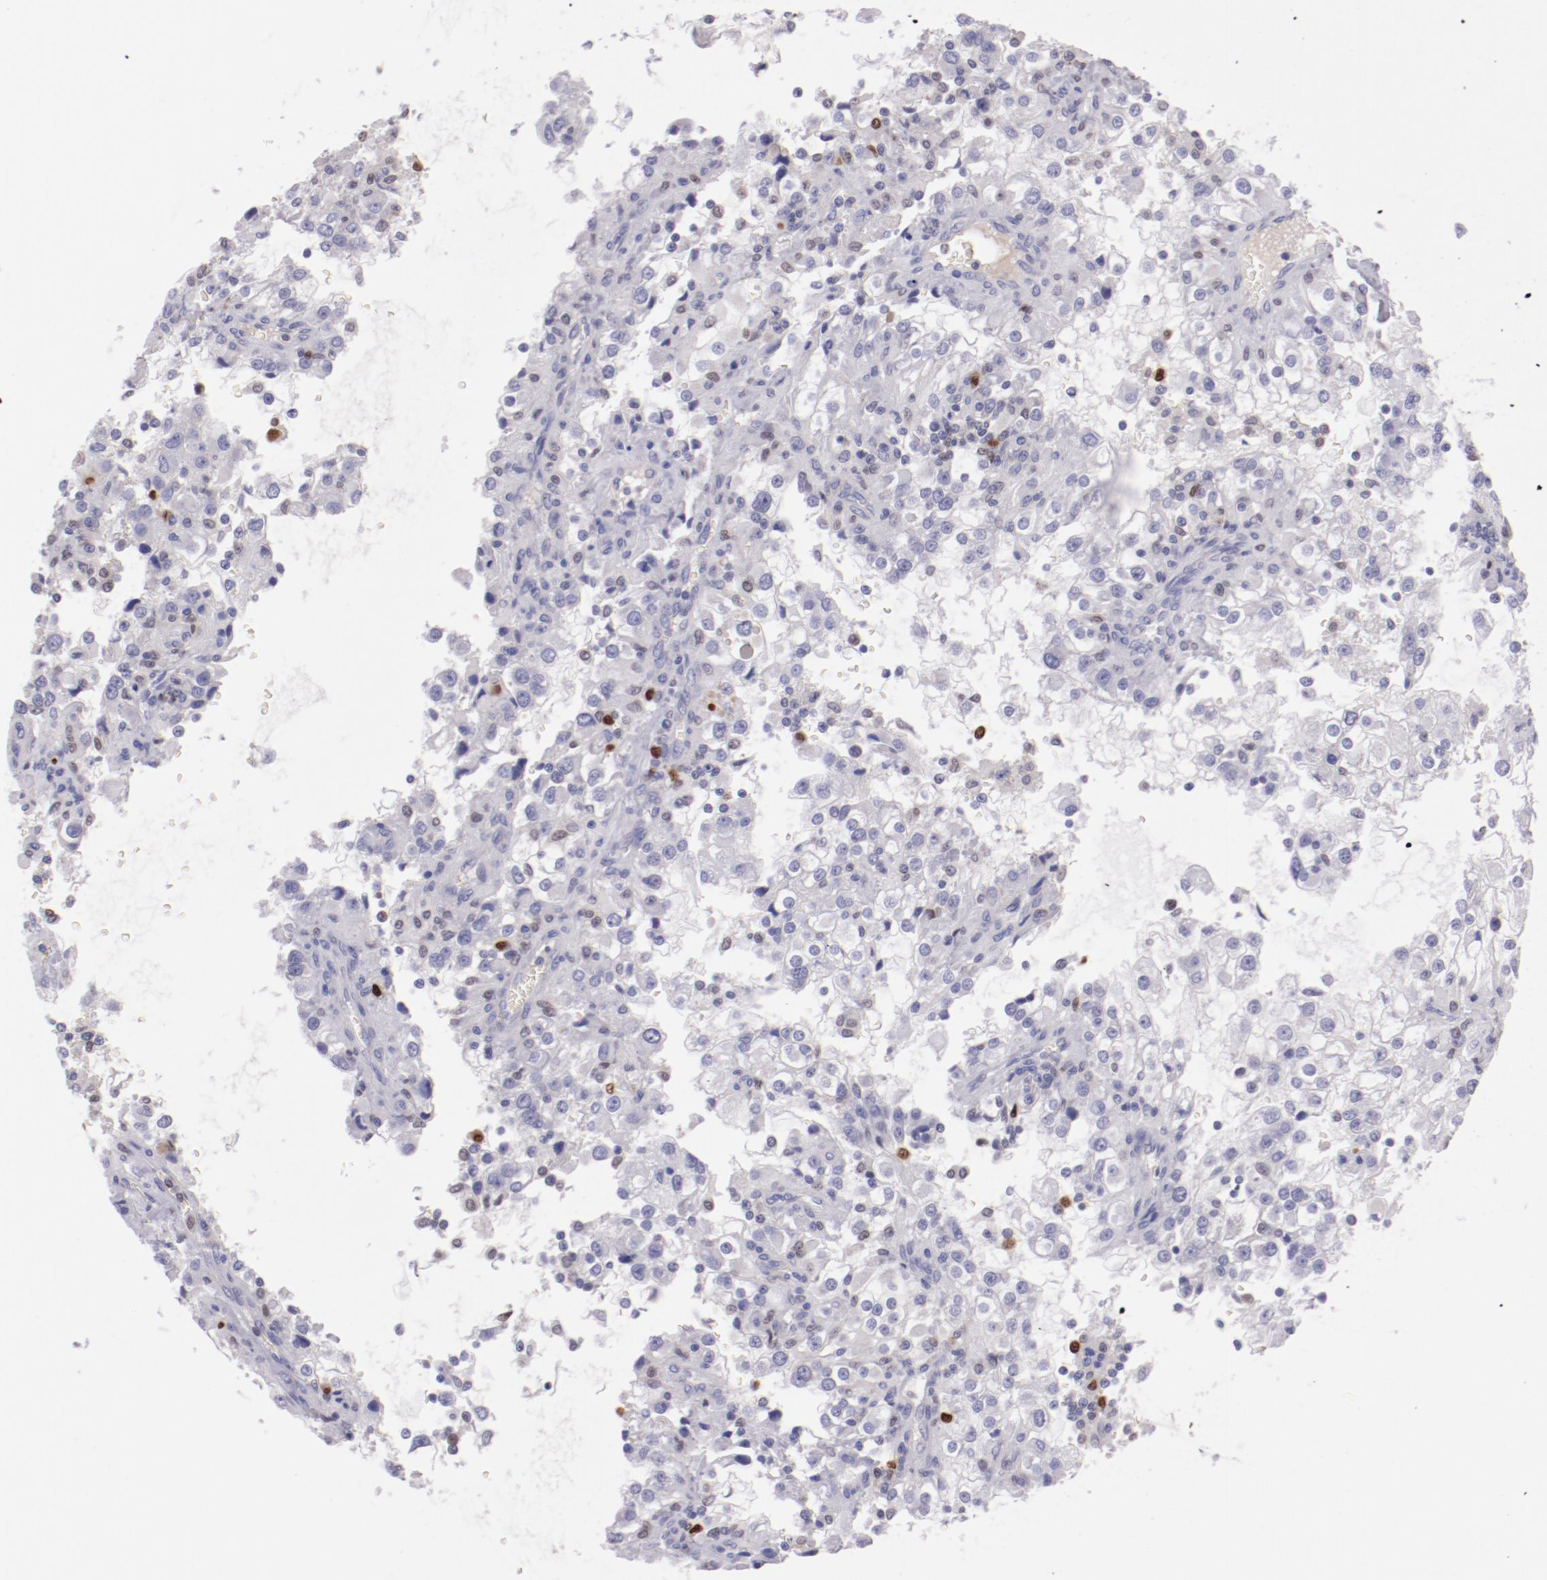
{"staining": {"intensity": "negative", "quantity": "none", "location": "none"}, "tissue": "renal cancer", "cell_type": "Tumor cells", "image_type": "cancer", "snomed": [{"axis": "morphology", "description": "Adenocarcinoma, NOS"}, {"axis": "topography", "description": "Kidney"}], "caption": "Adenocarcinoma (renal) was stained to show a protein in brown. There is no significant staining in tumor cells.", "gene": "IRF8", "patient": {"sex": "female", "age": 52}}